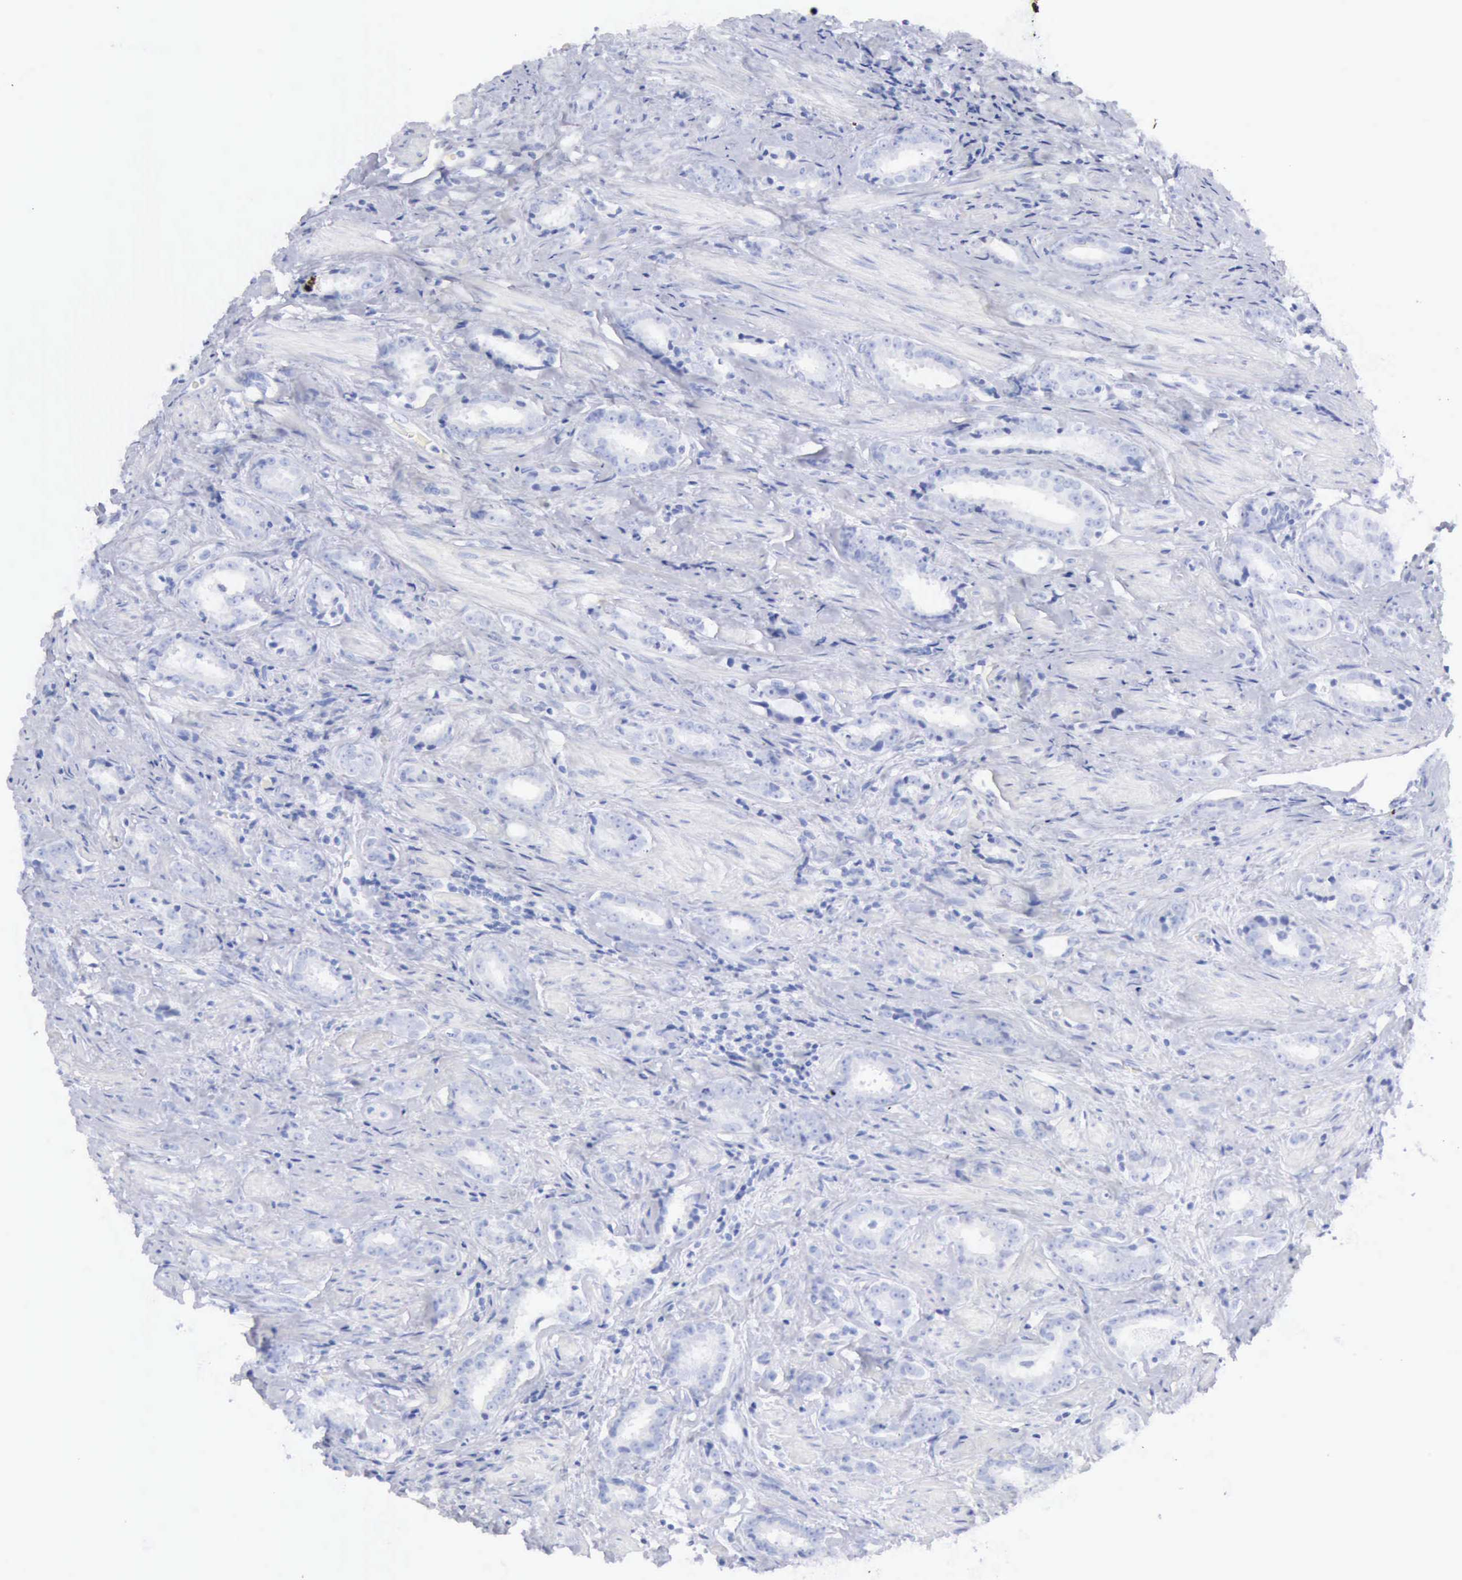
{"staining": {"intensity": "negative", "quantity": "none", "location": "none"}, "tissue": "prostate cancer", "cell_type": "Tumor cells", "image_type": "cancer", "snomed": [{"axis": "morphology", "description": "Adenocarcinoma, Medium grade"}, {"axis": "topography", "description": "Prostate"}], "caption": "DAB immunohistochemical staining of prostate cancer displays no significant positivity in tumor cells.", "gene": "KRT5", "patient": {"sex": "male", "age": 53}}